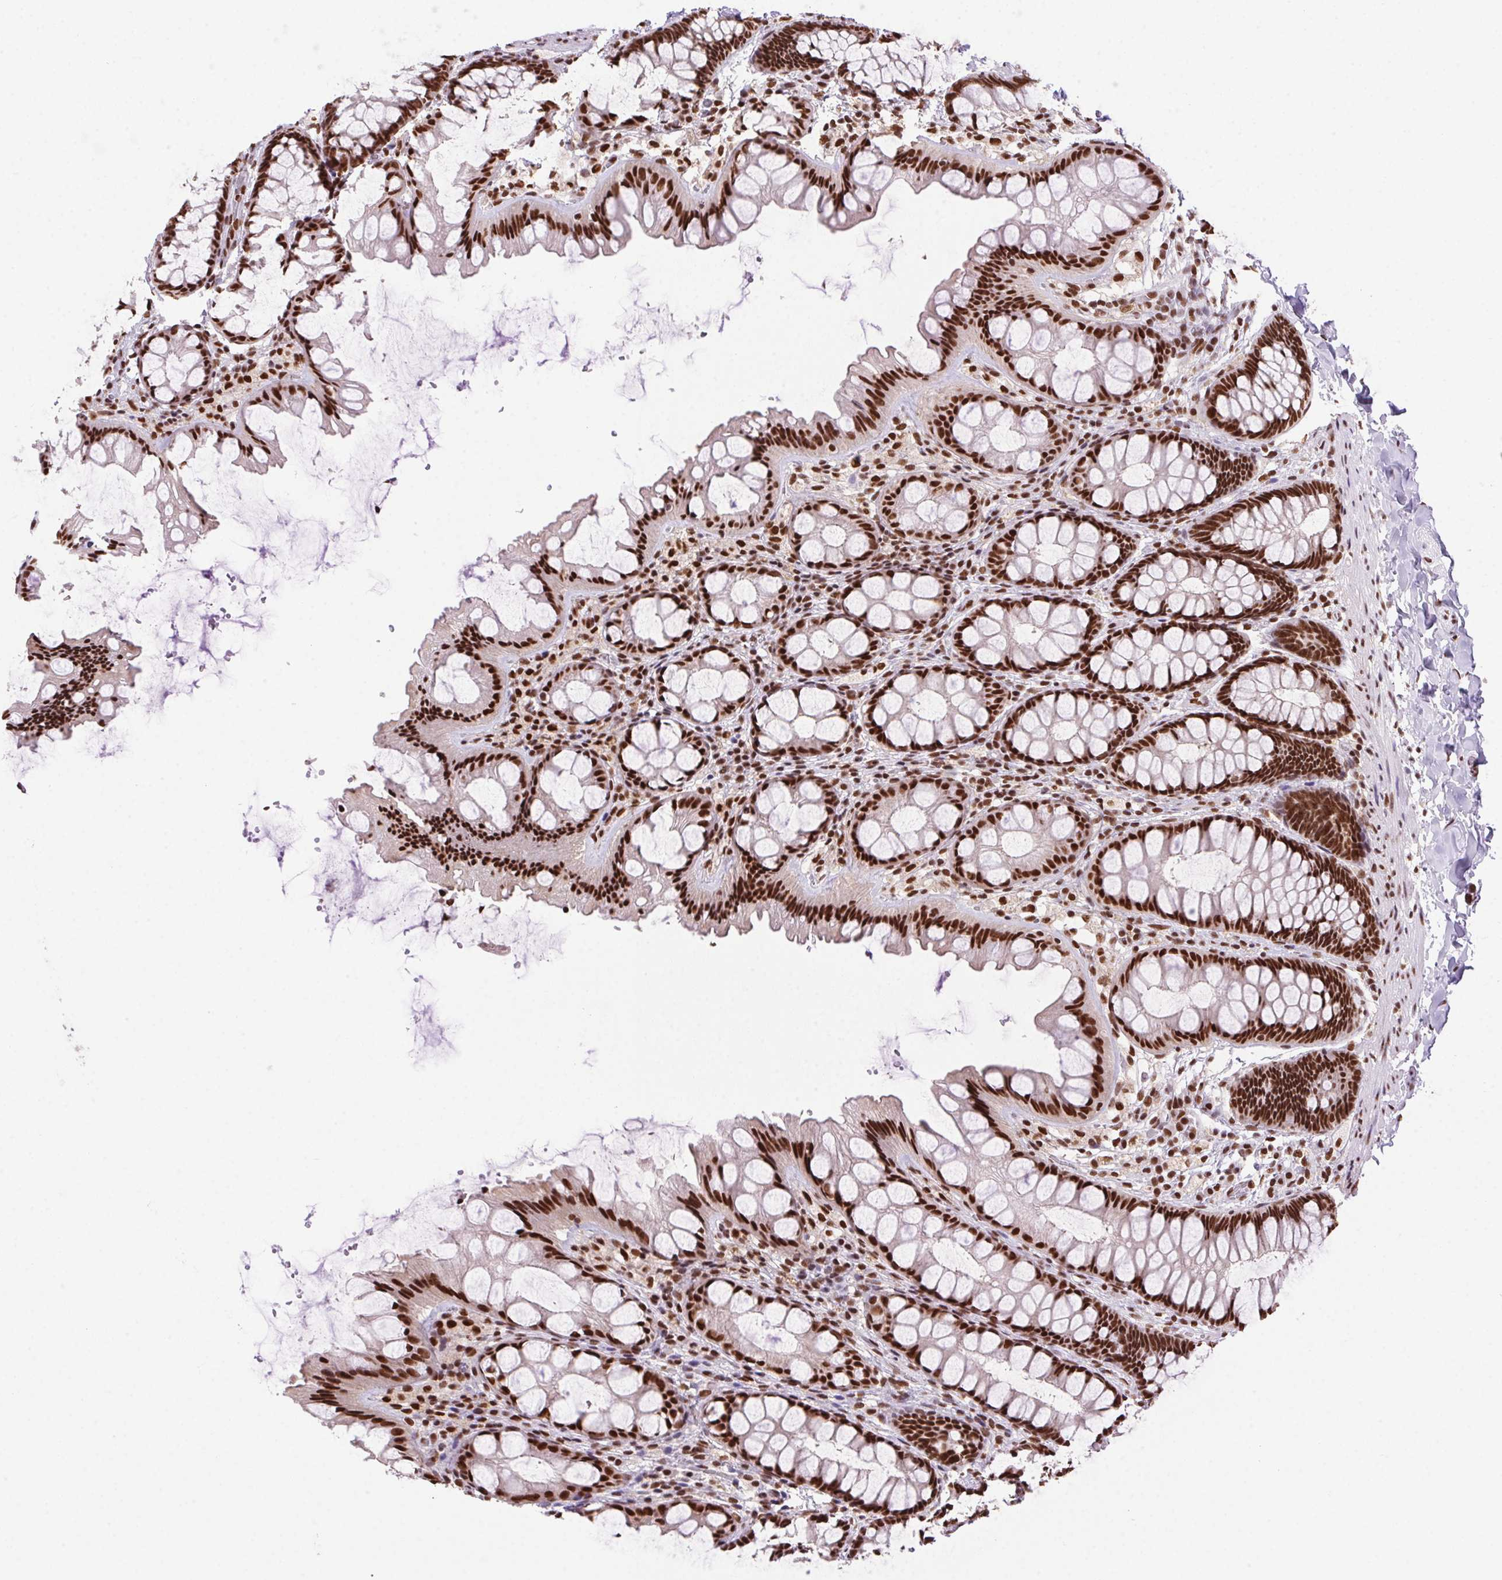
{"staining": {"intensity": "moderate", "quantity": "25%-75%", "location": "nuclear"}, "tissue": "colon", "cell_type": "Endothelial cells", "image_type": "normal", "snomed": [{"axis": "morphology", "description": "Normal tissue, NOS"}, {"axis": "topography", "description": "Colon"}], "caption": "IHC of normal colon exhibits medium levels of moderate nuclear staining in approximately 25%-75% of endothelial cells.", "gene": "ZNF207", "patient": {"sex": "male", "age": 47}}